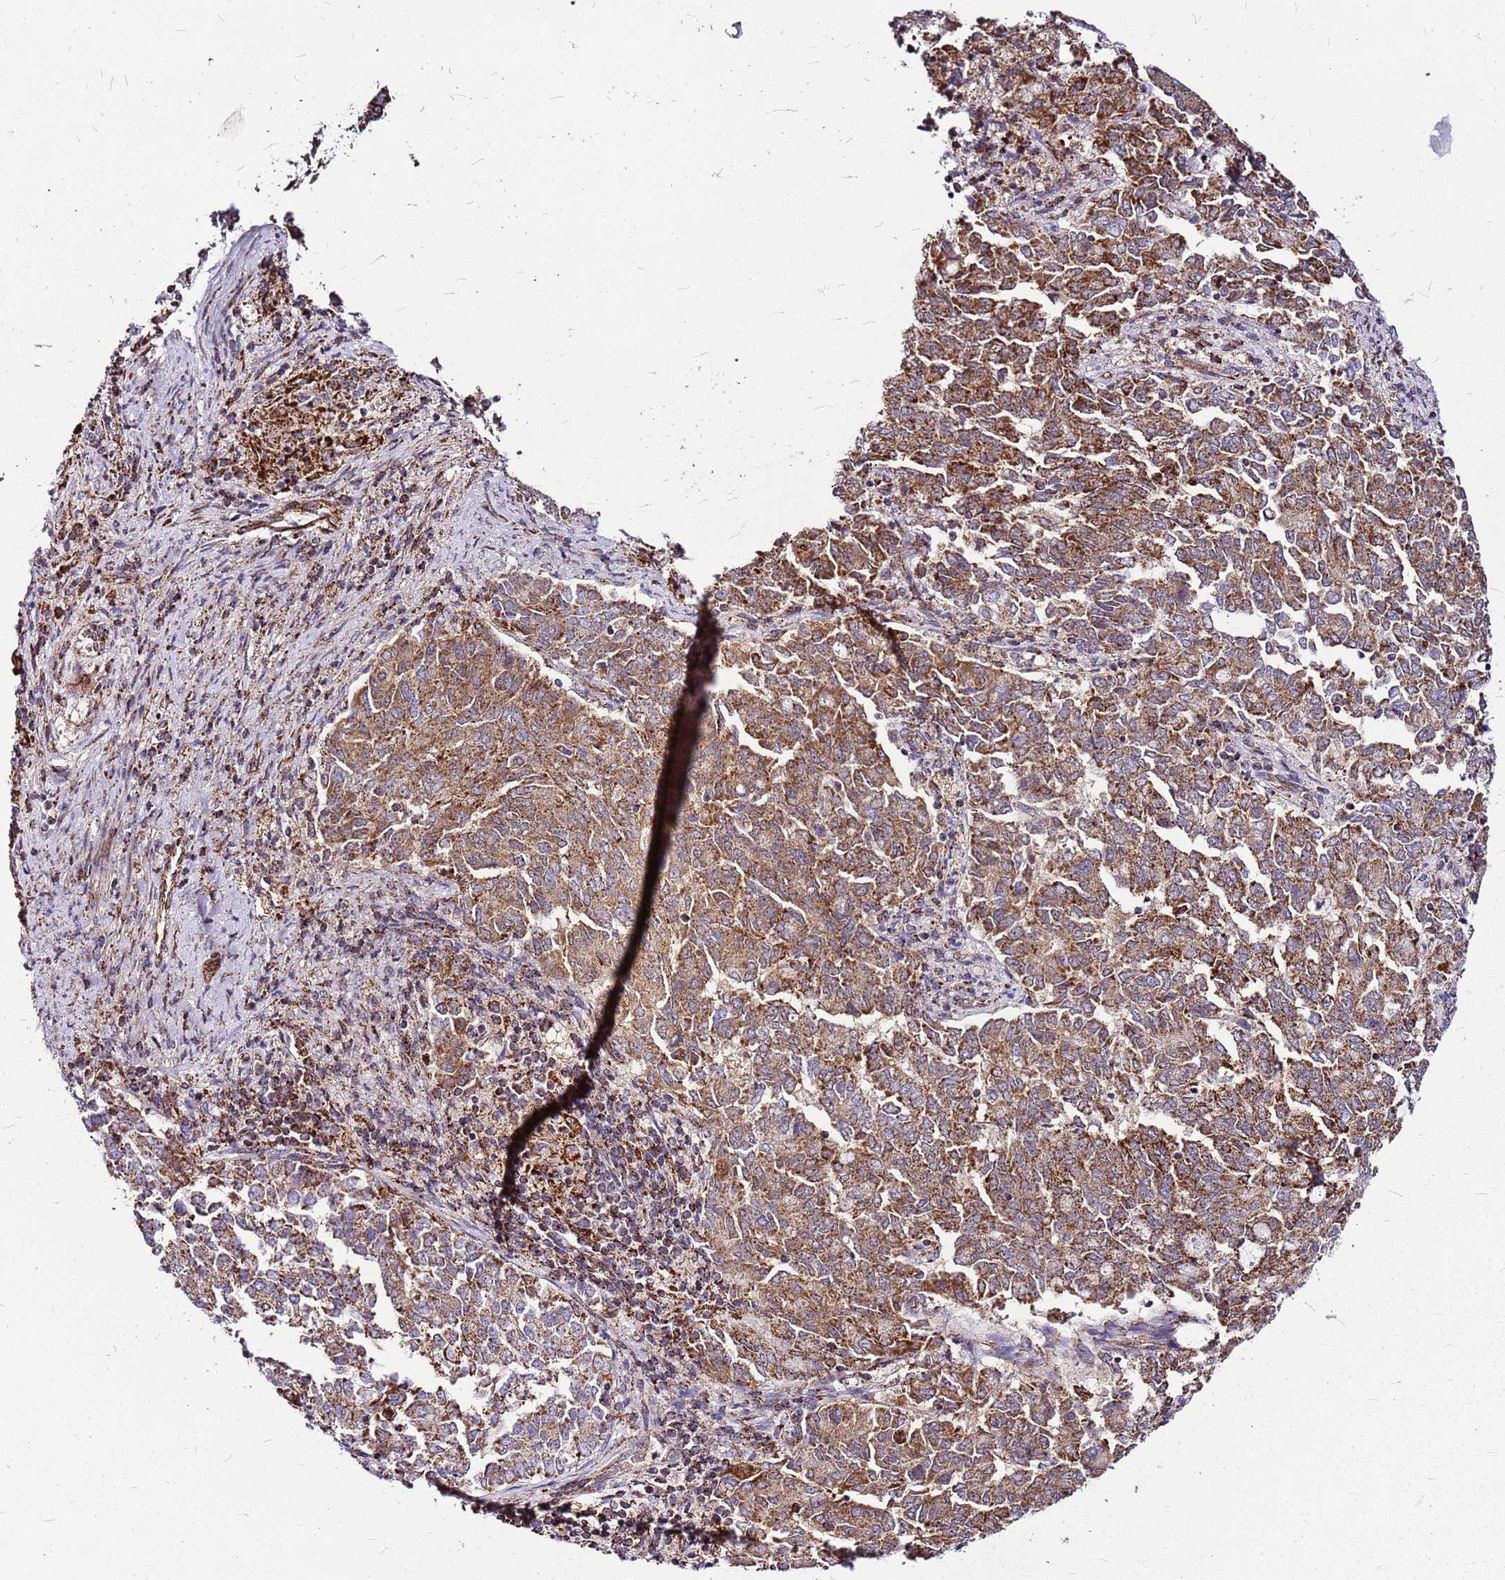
{"staining": {"intensity": "moderate", "quantity": ">75%", "location": "cytoplasmic/membranous"}, "tissue": "endometrial cancer", "cell_type": "Tumor cells", "image_type": "cancer", "snomed": [{"axis": "morphology", "description": "Adenocarcinoma, NOS"}, {"axis": "topography", "description": "Endometrium"}], "caption": "IHC (DAB (3,3'-diaminobenzidine)) staining of human endometrial adenocarcinoma demonstrates moderate cytoplasmic/membranous protein expression in about >75% of tumor cells. Using DAB (3,3'-diaminobenzidine) (brown) and hematoxylin (blue) stains, captured at high magnification using brightfield microscopy.", "gene": "OR51T1", "patient": {"sex": "female", "age": 80}}